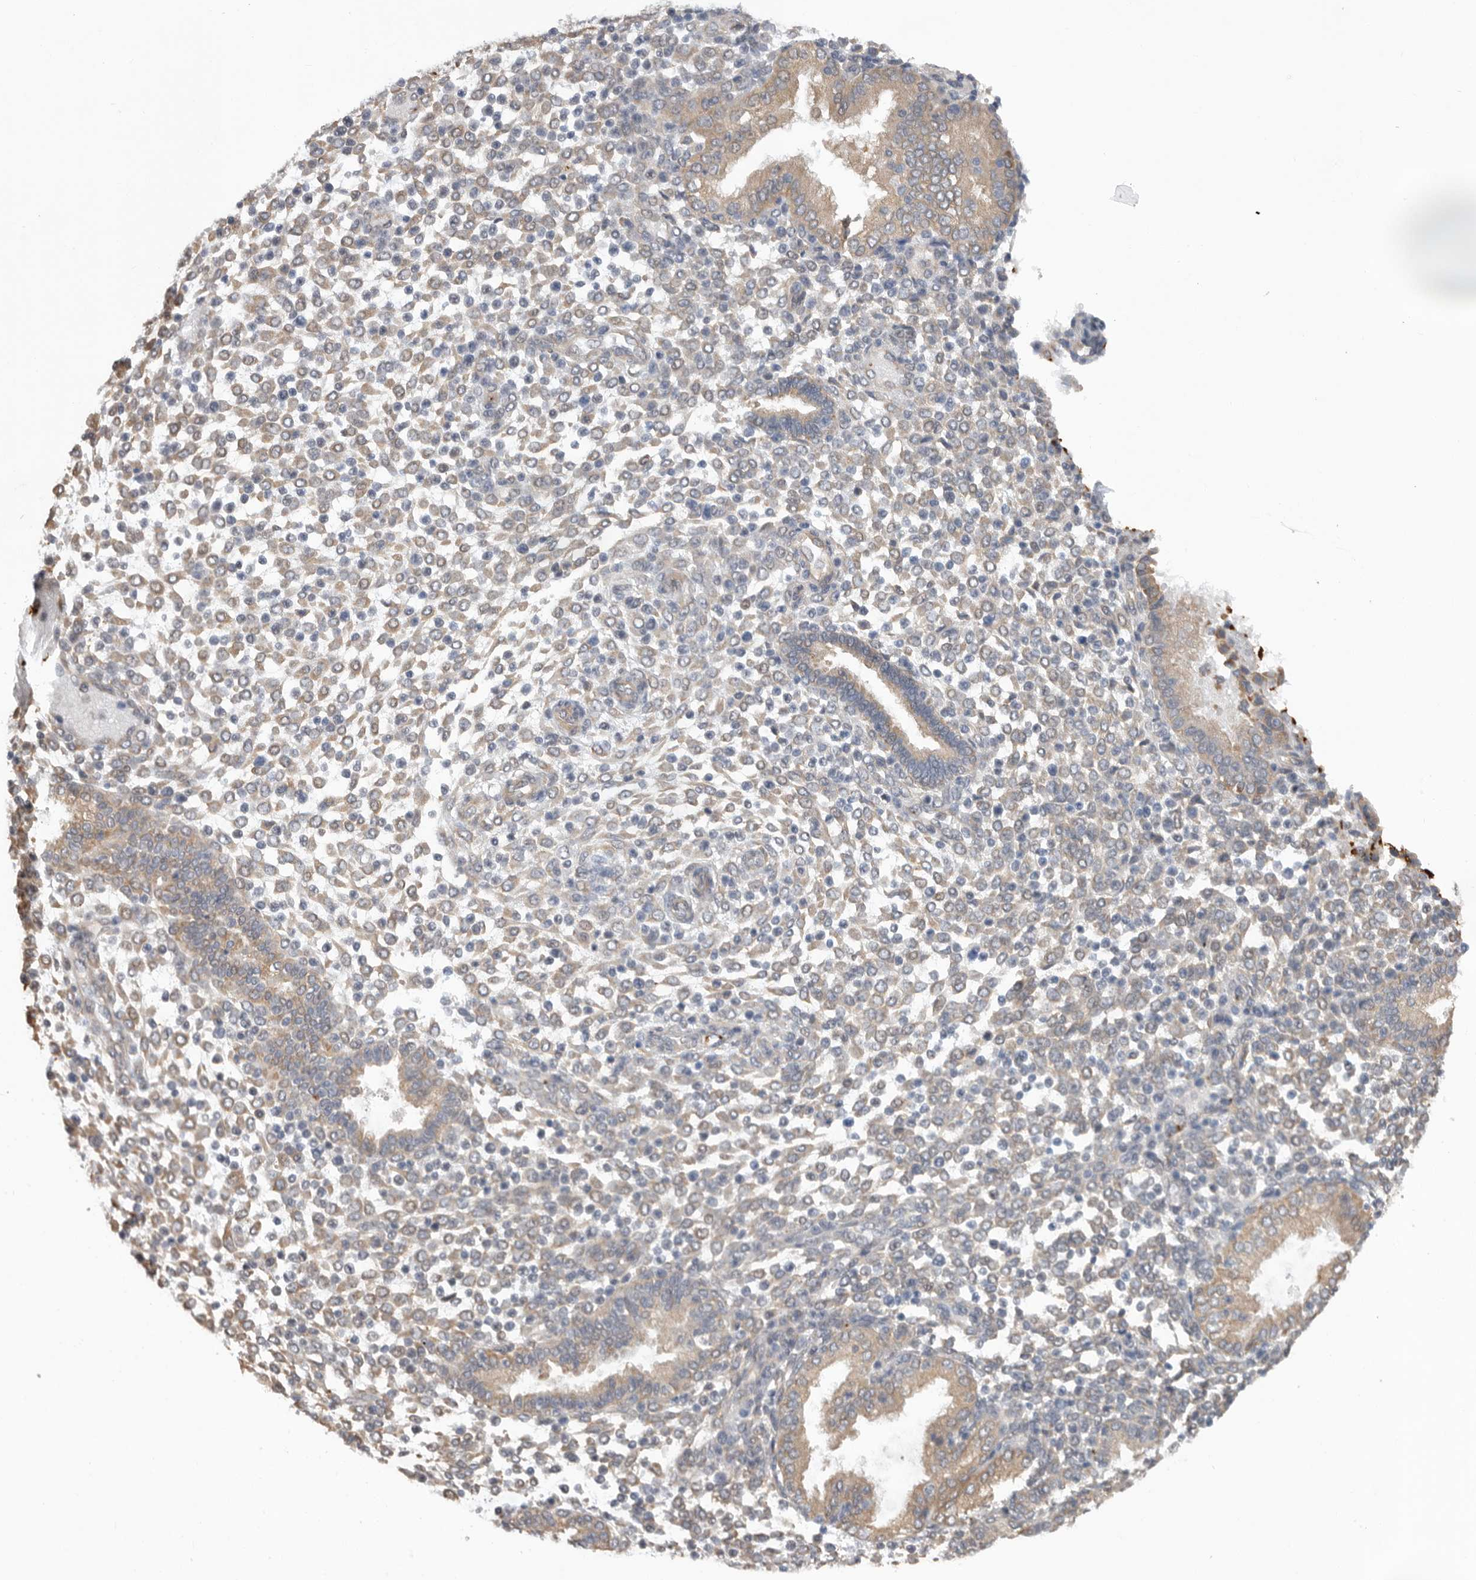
{"staining": {"intensity": "weak", "quantity": "25%-75%", "location": "cytoplasmic/membranous"}, "tissue": "endometrium", "cell_type": "Cells in endometrial stroma", "image_type": "normal", "snomed": [{"axis": "morphology", "description": "Normal tissue, NOS"}, {"axis": "topography", "description": "Endometrium"}], "caption": "About 25%-75% of cells in endometrial stroma in benign endometrium demonstrate weak cytoplasmic/membranous protein expression as visualized by brown immunohistochemical staining.", "gene": "CDC42BPB", "patient": {"sex": "female", "age": 53}}